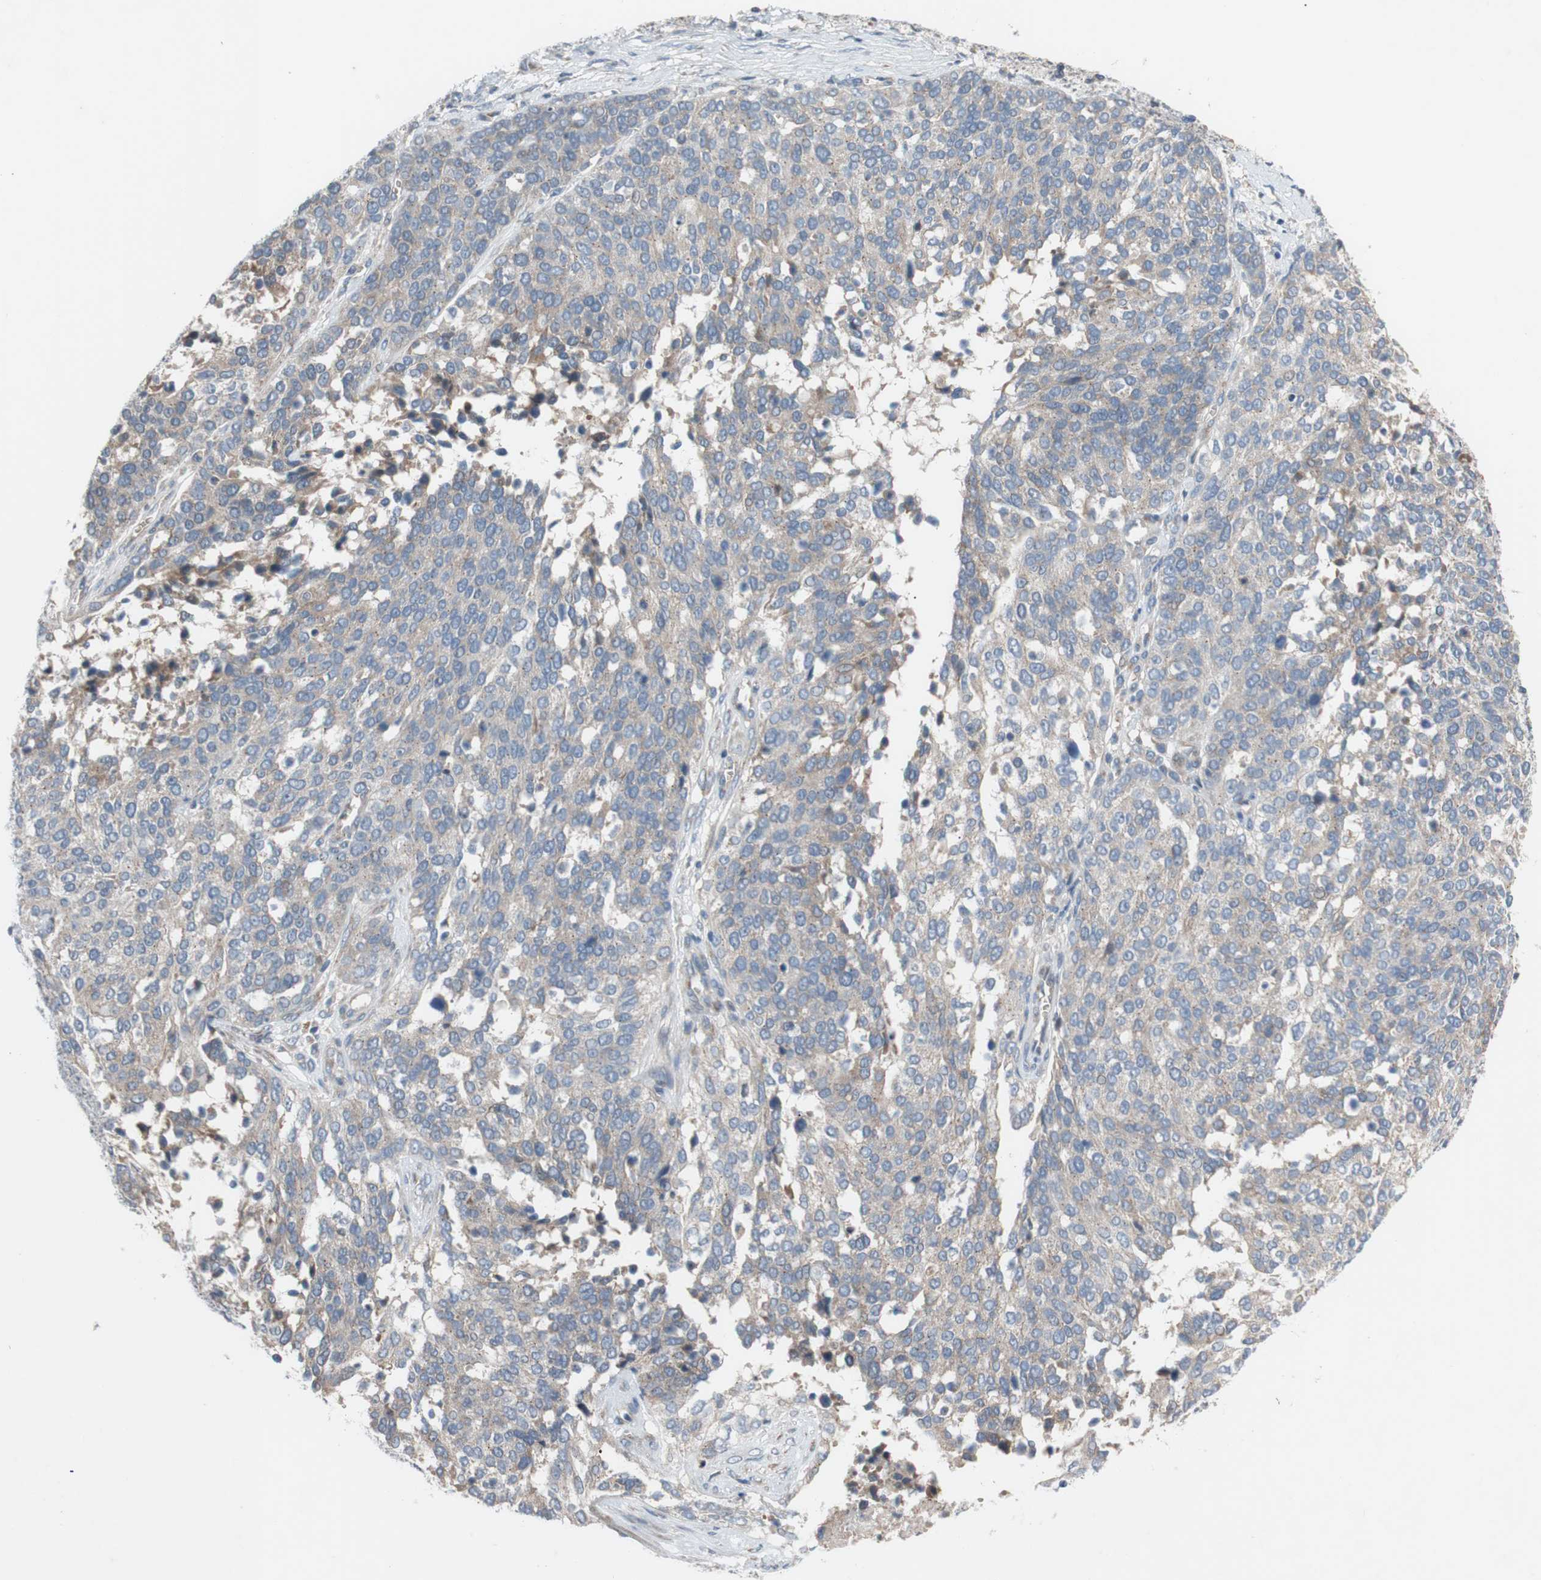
{"staining": {"intensity": "weak", "quantity": ">75%", "location": "cytoplasmic/membranous"}, "tissue": "ovarian cancer", "cell_type": "Tumor cells", "image_type": "cancer", "snomed": [{"axis": "morphology", "description": "Cystadenocarcinoma, serous, NOS"}, {"axis": "topography", "description": "Ovary"}], "caption": "Protein analysis of ovarian cancer (serous cystadenocarcinoma) tissue demonstrates weak cytoplasmic/membranous staining in approximately >75% of tumor cells.", "gene": "ADD2", "patient": {"sex": "female", "age": 44}}